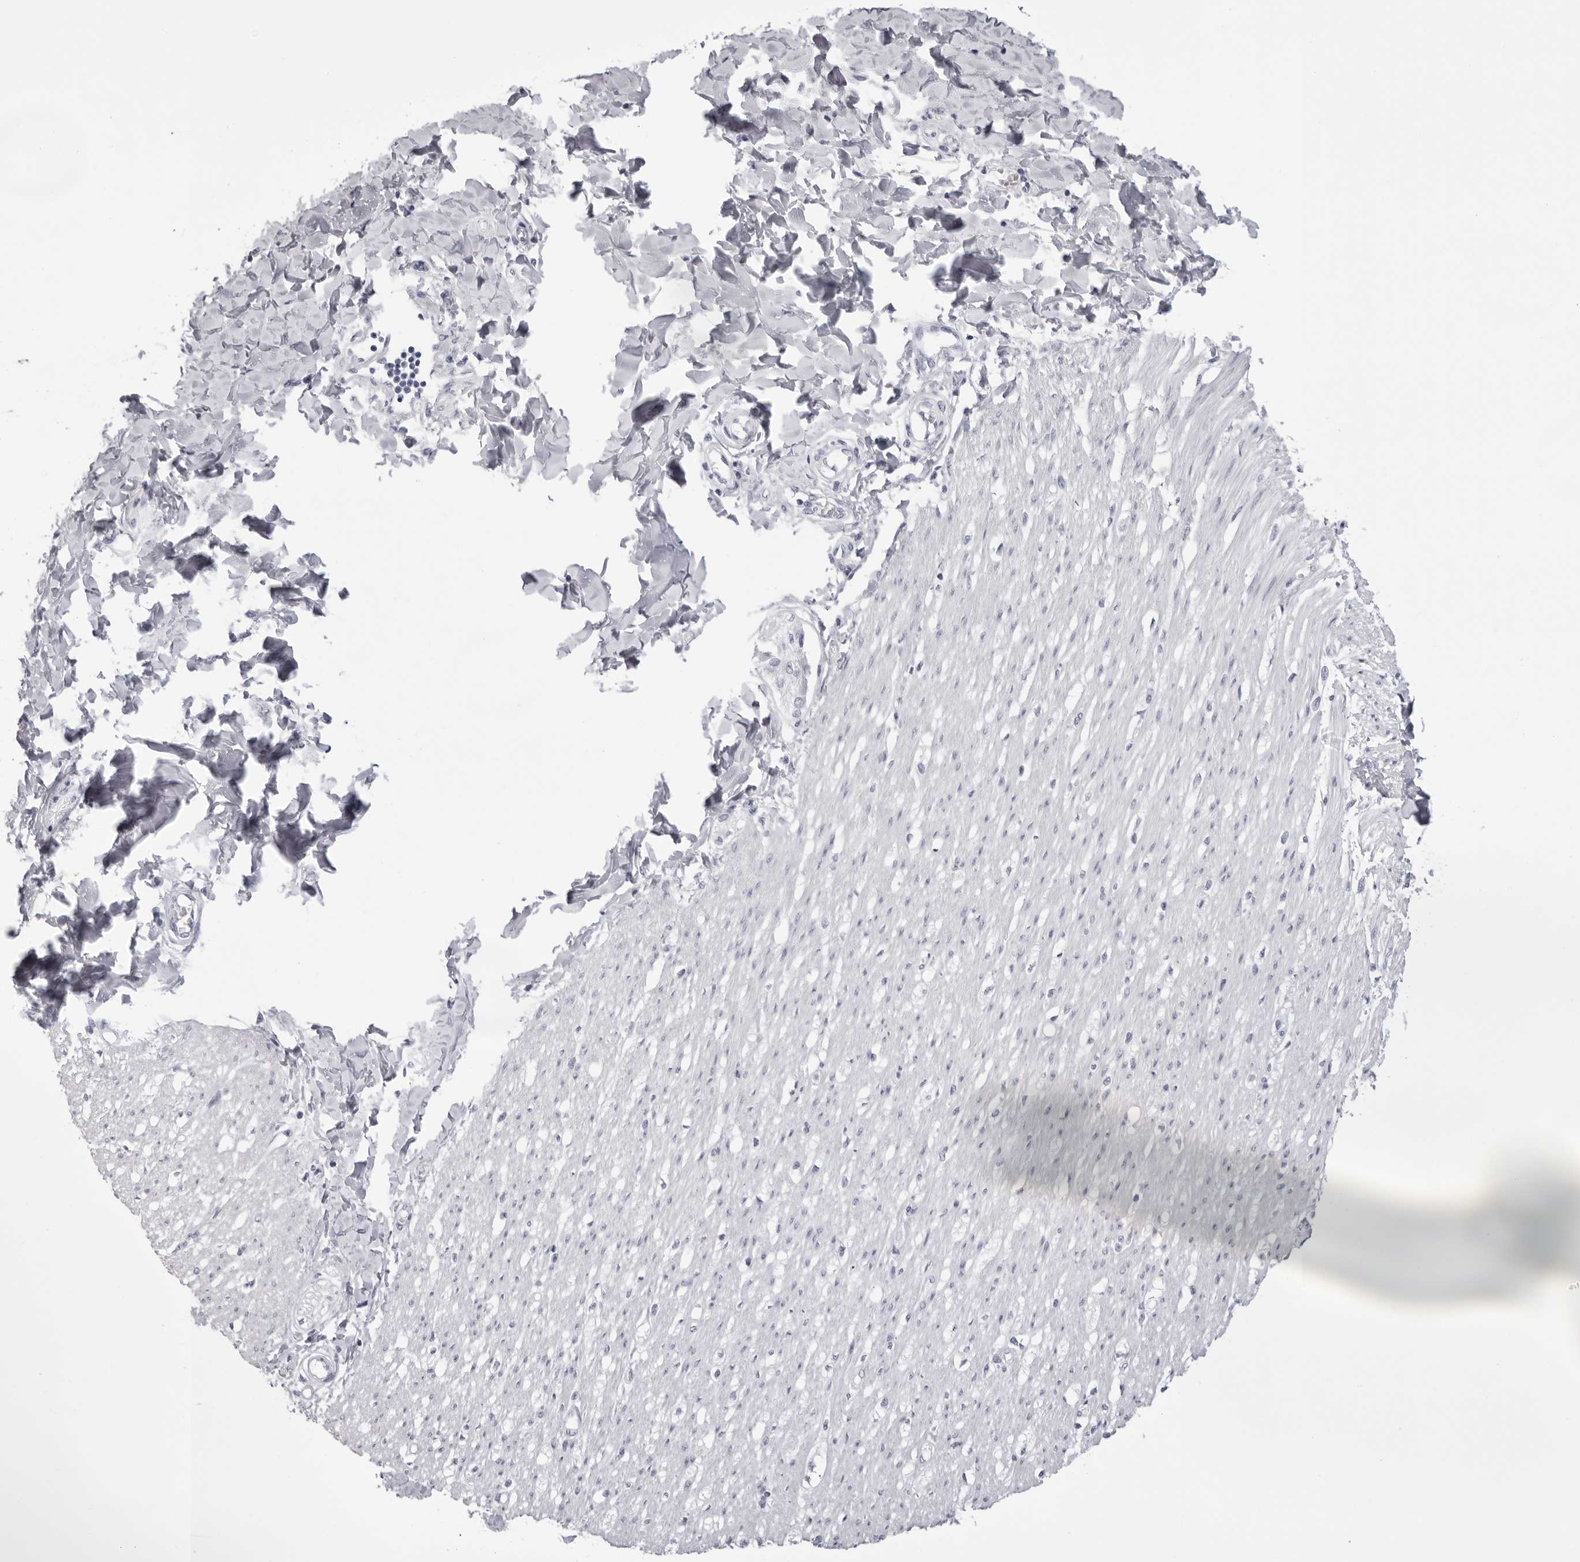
{"staining": {"intensity": "negative", "quantity": "none", "location": "none"}, "tissue": "smooth muscle", "cell_type": "Smooth muscle cells", "image_type": "normal", "snomed": [{"axis": "morphology", "description": "Normal tissue, NOS"}, {"axis": "morphology", "description": "Adenocarcinoma, NOS"}, {"axis": "topography", "description": "Colon"}, {"axis": "topography", "description": "Peripheral nerve tissue"}], "caption": "Immunohistochemical staining of normal human smooth muscle displays no significant positivity in smooth muscle cells.", "gene": "TMOD4", "patient": {"sex": "male", "age": 14}}